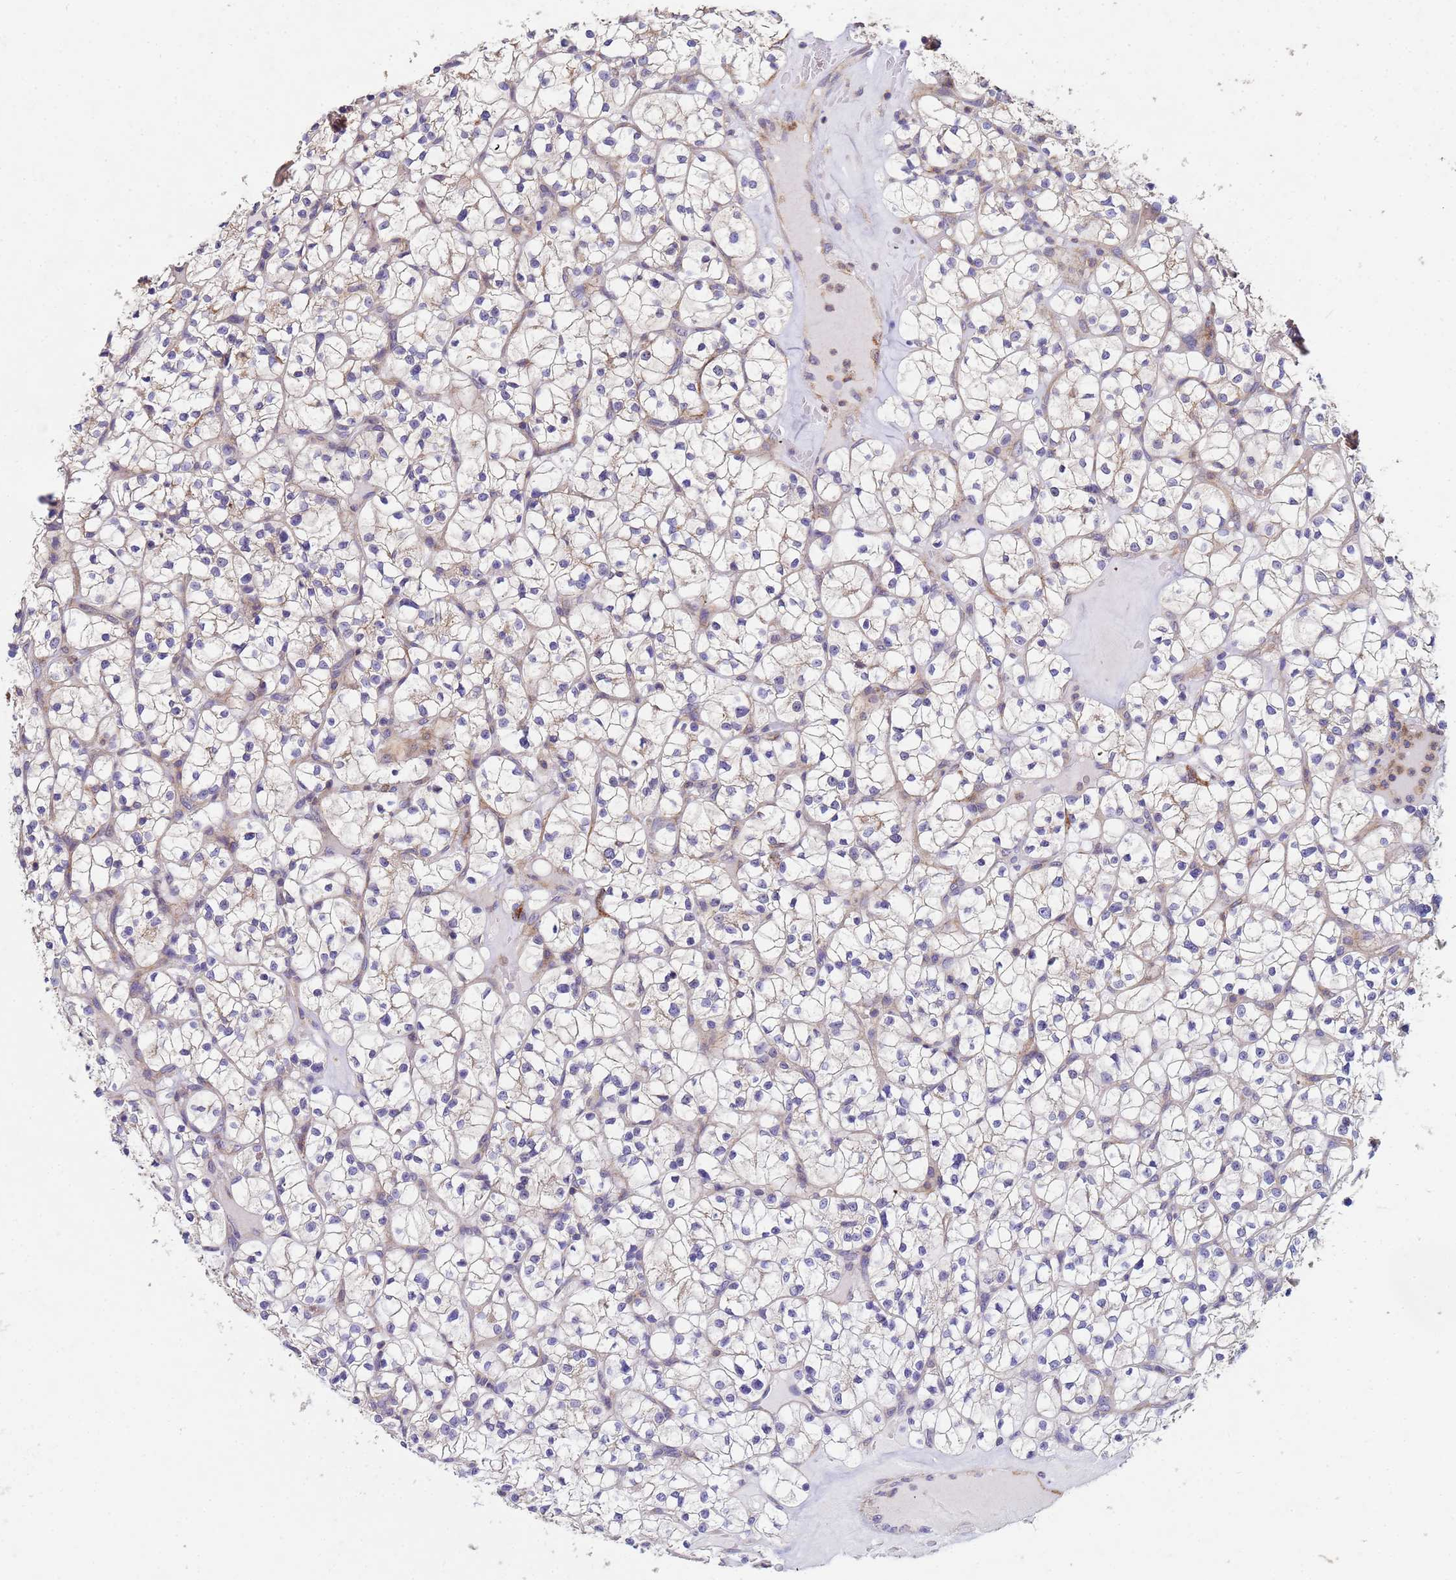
{"staining": {"intensity": "negative", "quantity": "none", "location": "none"}, "tissue": "renal cancer", "cell_type": "Tumor cells", "image_type": "cancer", "snomed": [{"axis": "morphology", "description": "Adenocarcinoma, NOS"}, {"axis": "topography", "description": "Kidney"}], "caption": "Tumor cells show no significant expression in renal cancer.", "gene": "CDC34", "patient": {"sex": "female", "age": 64}}